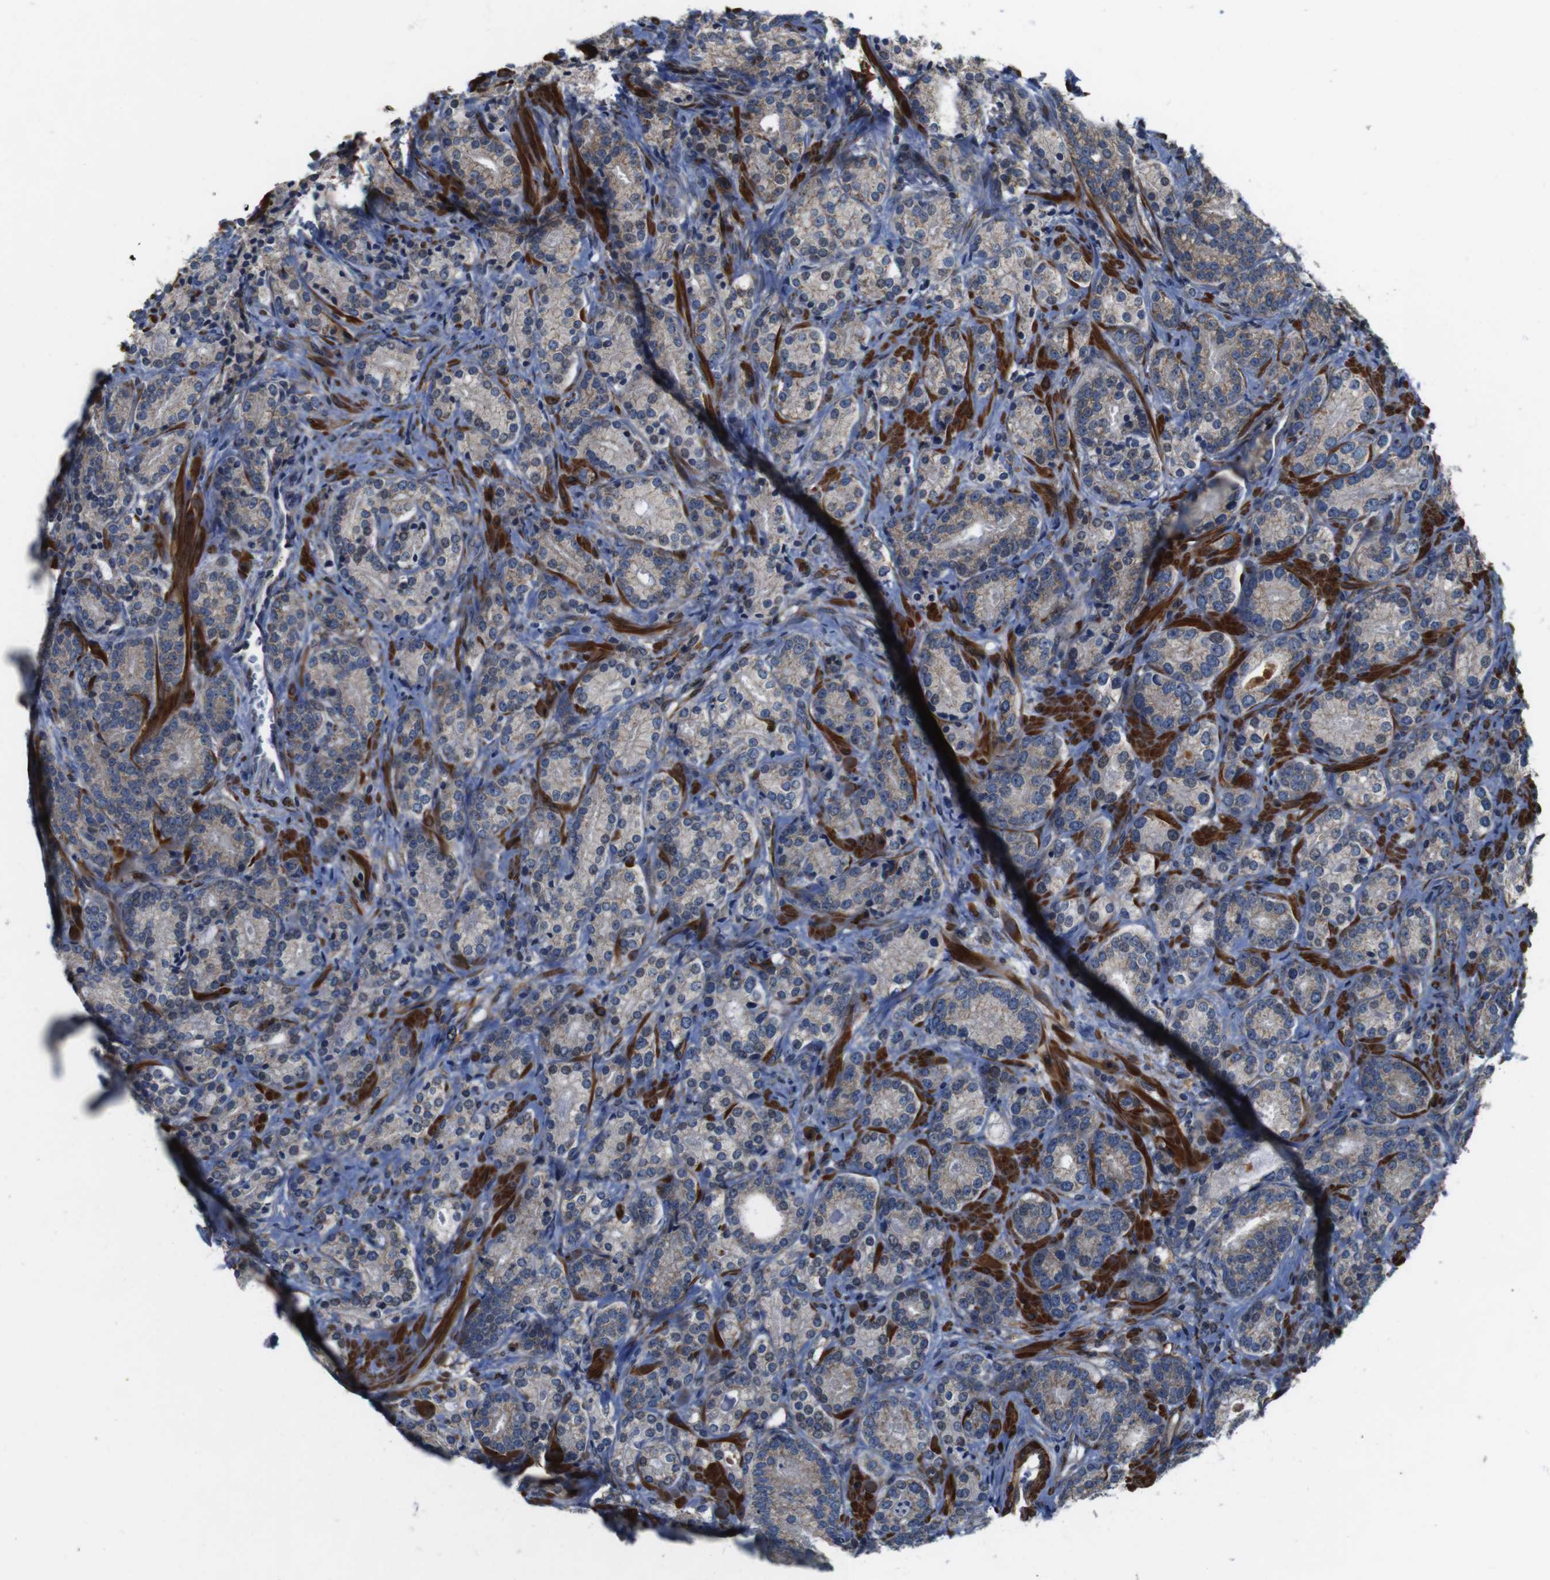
{"staining": {"intensity": "weak", "quantity": ">75%", "location": "cytoplasmic/membranous"}, "tissue": "prostate cancer", "cell_type": "Tumor cells", "image_type": "cancer", "snomed": [{"axis": "morphology", "description": "Adenocarcinoma, High grade"}, {"axis": "topography", "description": "Prostate"}], "caption": "Tumor cells reveal low levels of weak cytoplasmic/membranous staining in approximately >75% of cells in prostate cancer.", "gene": "GGT7", "patient": {"sex": "male", "age": 61}}